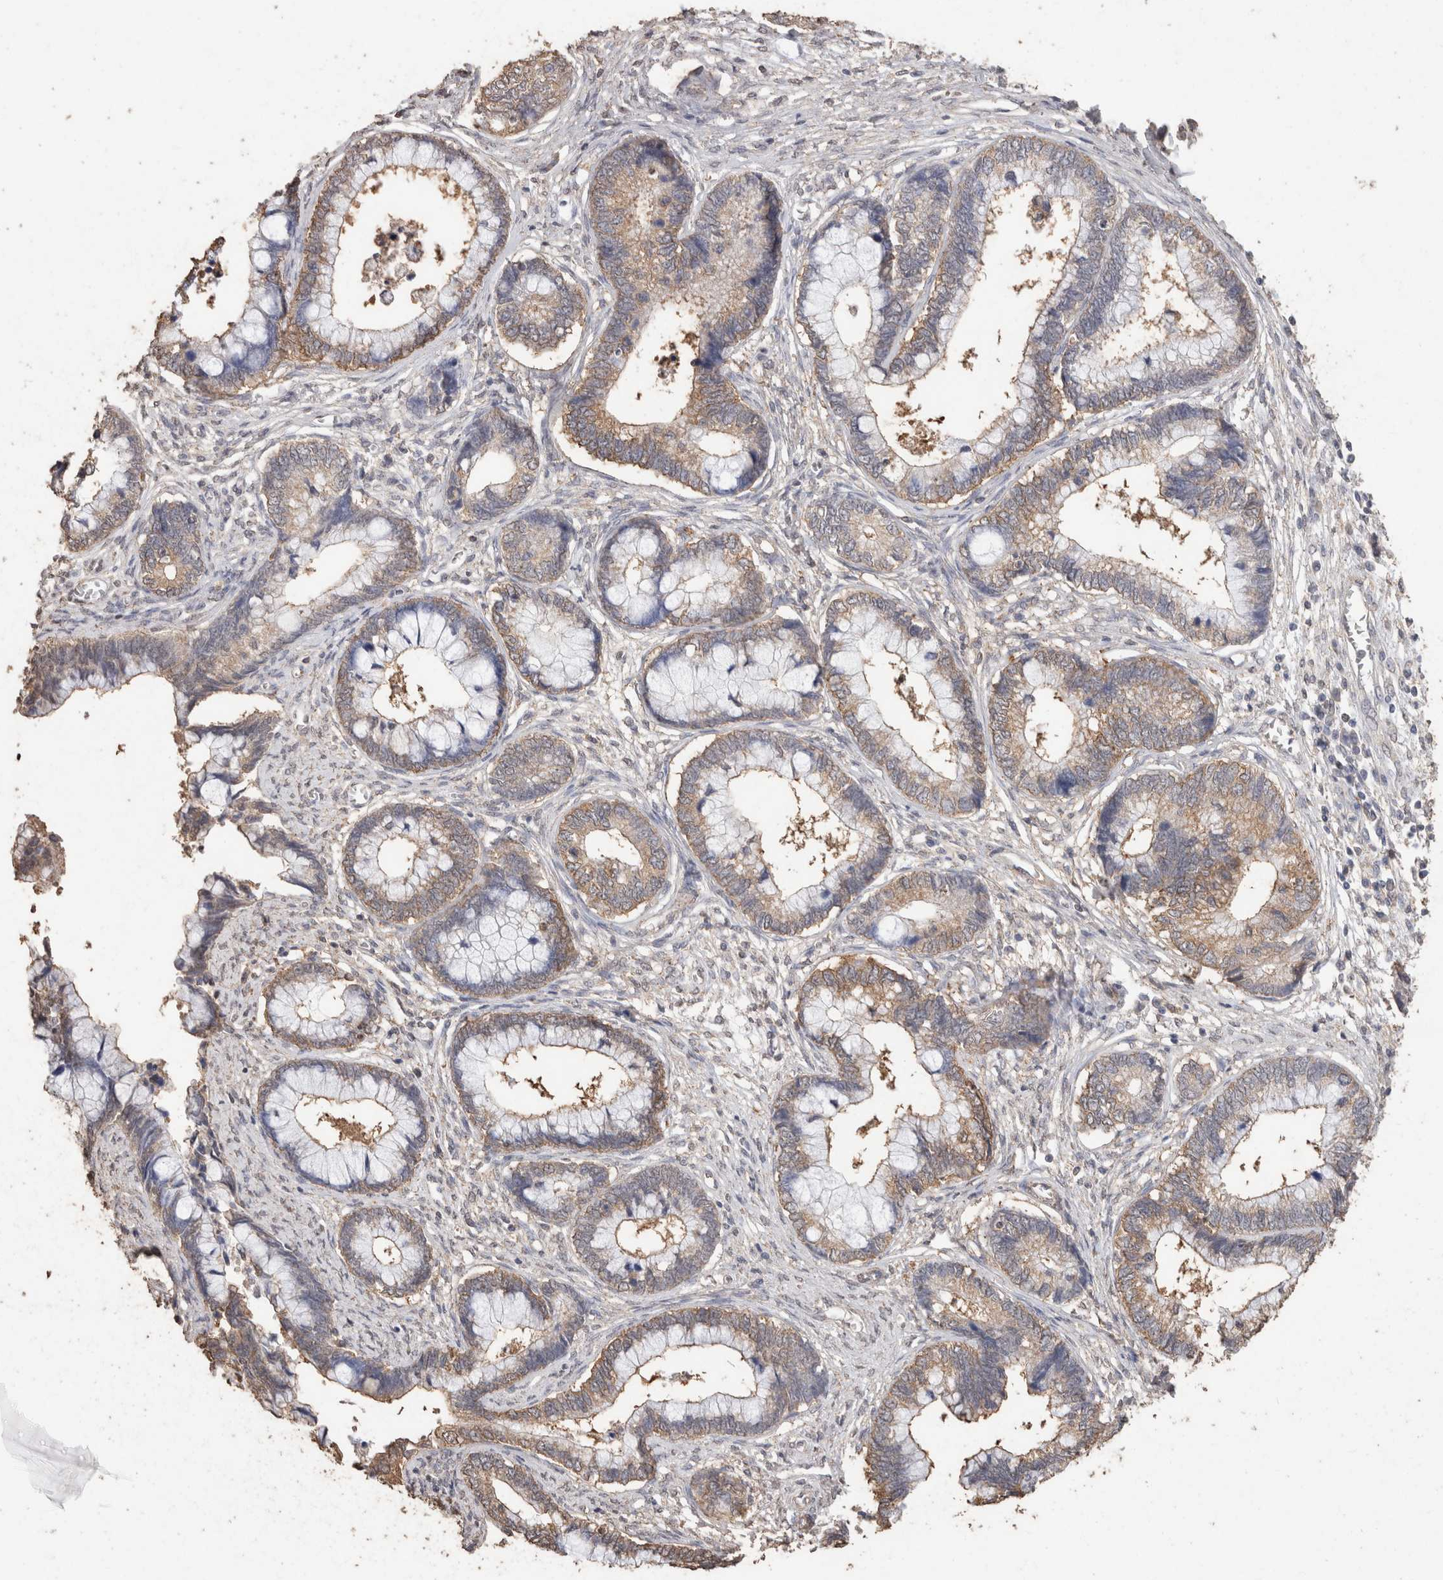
{"staining": {"intensity": "weak", "quantity": ">75%", "location": "cytoplasmic/membranous"}, "tissue": "cervical cancer", "cell_type": "Tumor cells", "image_type": "cancer", "snomed": [{"axis": "morphology", "description": "Adenocarcinoma, NOS"}, {"axis": "topography", "description": "Cervix"}], "caption": "Immunohistochemical staining of cervical adenocarcinoma demonstrates low levels of weak cytoplasmic/membranous protein expression in approximately >75% of tumor cells.", "gene": "CX3CL1", "patient": {"sex": "female", "age": 44}}